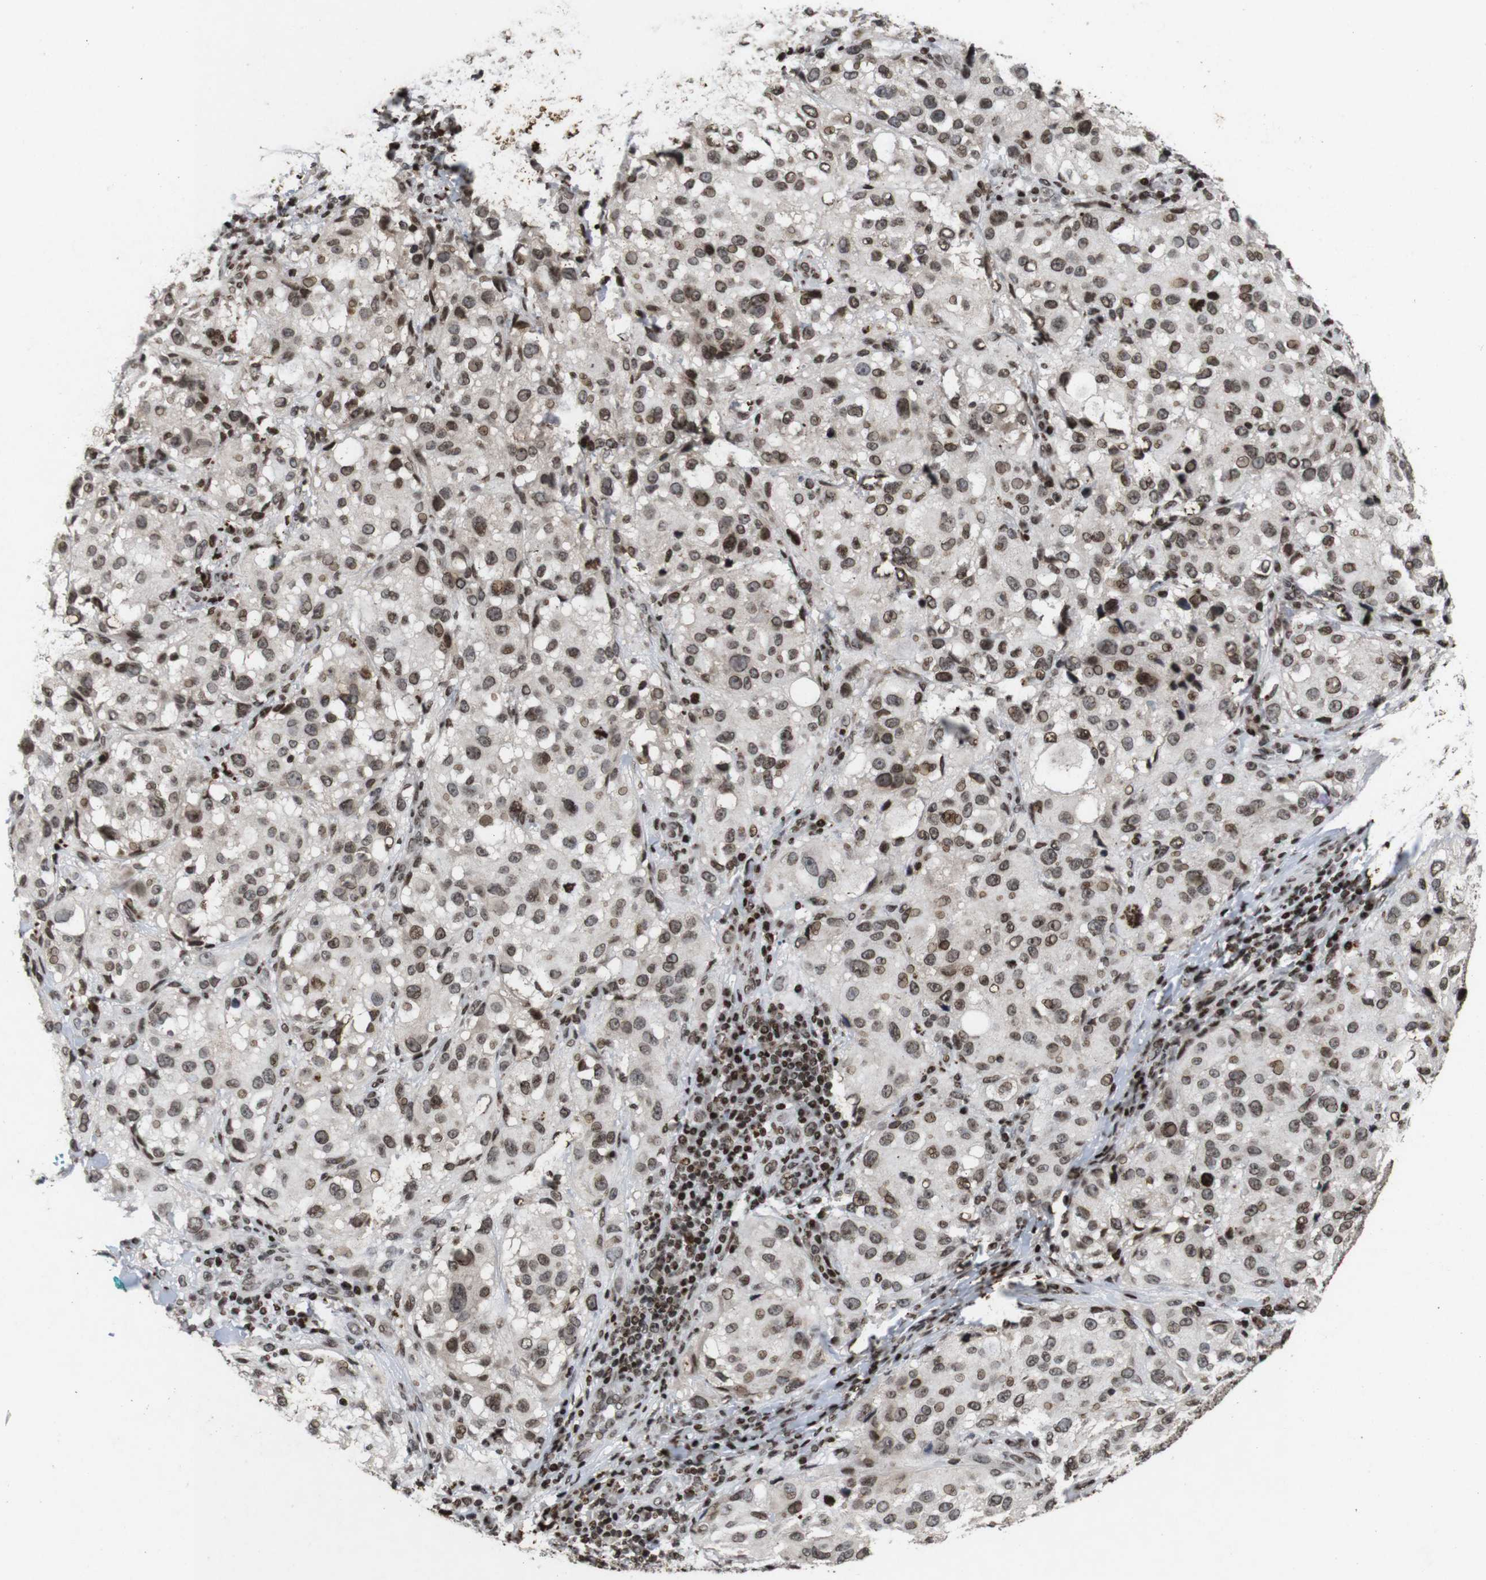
{"staining": {"intensity": "moderate", "quantity": ">75%", "location": "nuclear"}, "tissue": "melanoma", "cell_type": "Tumor cells", "image_type": "cancer", "snomed": [{"axis": "morphology", "description": "Necrosis, NOS"}, {"axis": "morphology", "description": "Malignant melanoma, NOS"}, {"axis": "topography", "description": "Skin"}], "caption": "Brown immunohistochemical staining in human melanoma reveals moderate nuclear expression in about >75% of tumor cells.", "gene": "MAGEH1", "patient": {"sex": "female", "age": 87}}